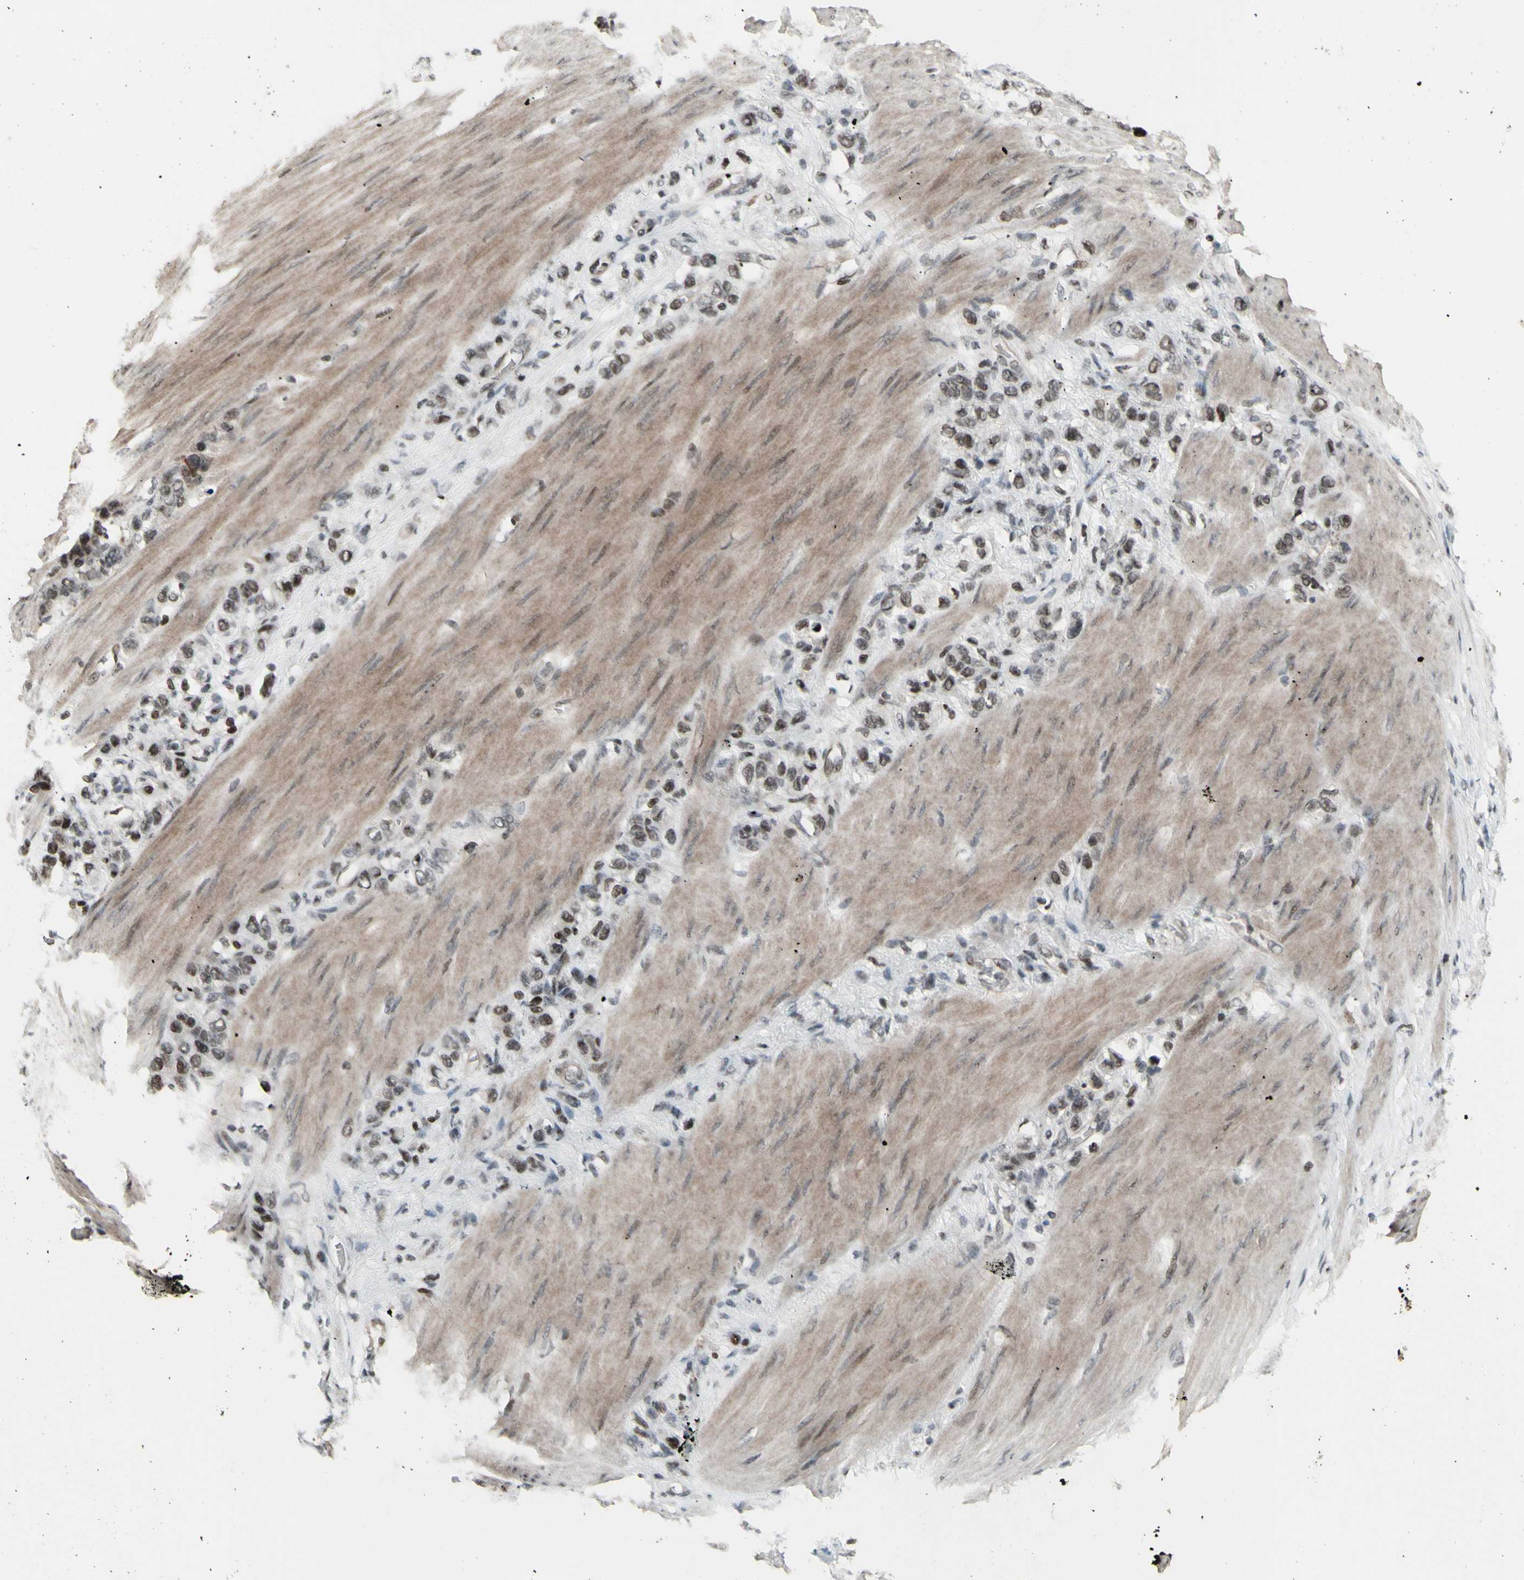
{"staining": {"intensity": "moderate", "quantity": "25%-75%", "location": "nuclear"}, "tissue": "stomach cancer", "cell_type": "Tumor cells", "image_type": "cancer", "snomed": [{"axis": "morphology", "description": "Adenocarcinoma, NOS"}, {"axis": "morphology", "description": "Adenocarcinoma, High grade"}, {"axis": "topography", "description": "Stomach, upper"}, {"axis": "topography", "description": "Stomach, lower"}], "caption": "Protein staining displays moderate nuclear staining in about 25%-75% of tumor cells in stomach cancer (adenocarcinoma). The staining was performed using DAB (3,3'-diaminobenzidine), with brown indicating positive protein expression. Nuclei are stained blue with hematoxylin.", "gene": "SUPT6H", "patient": {"sex": "female", "age": 65}}